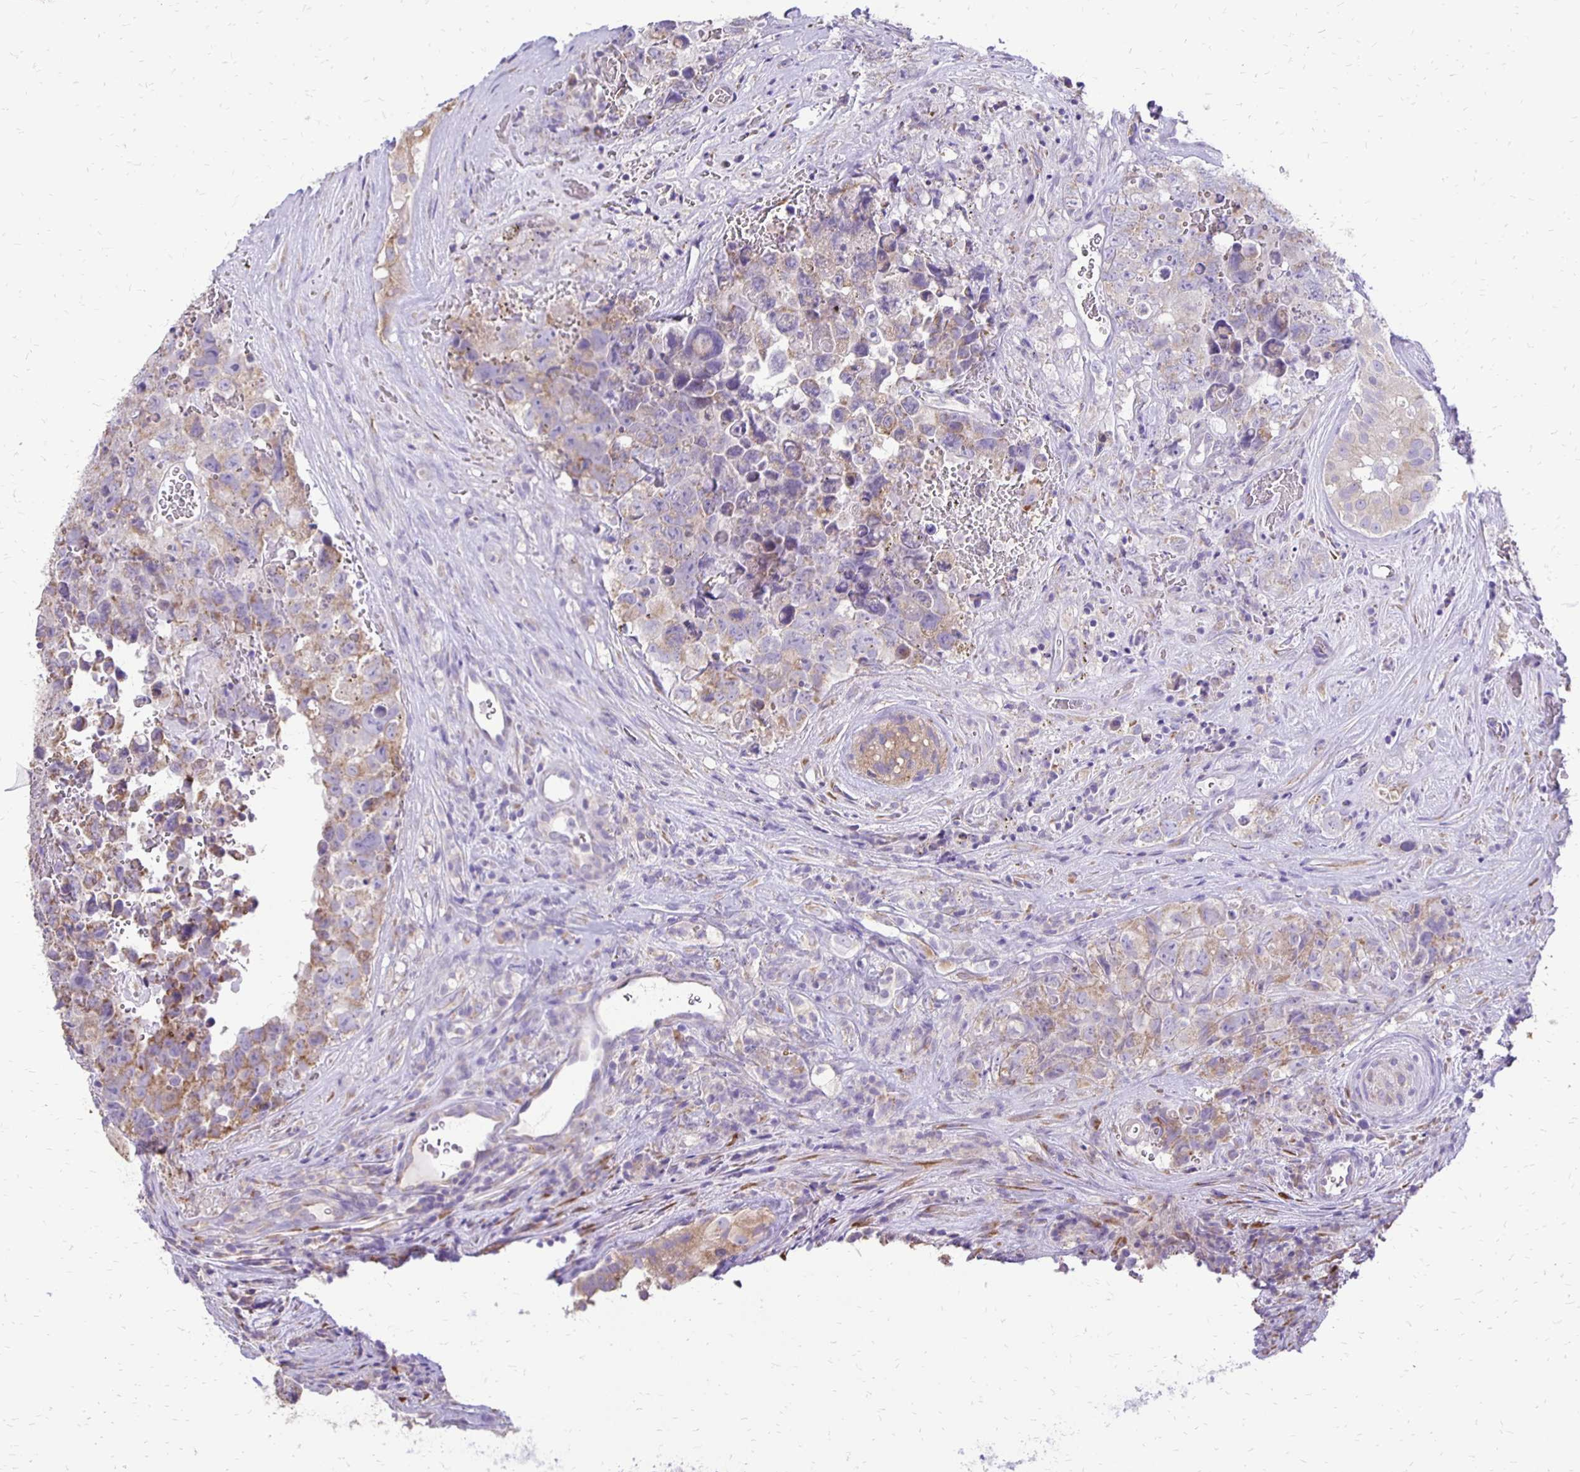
{"staining": {"intensity": "weak", "quantity": ">75%", "location": "cytoplasmic/membranous"}, "tissue": "testis cancer", "cell_type": "Tumor cells", "image_type": "cancer", "snomed": [{"axis": "morphology", "description": "Carcinoma, Embryonal, NOS"}, {"axis": "topography", "description": "Testis"}], "caption": "Human embryonal carcinoma (testis) stained with a protein marker exhibits weak staining in tumor cells.", "gene": "ANKRD45", "patient": {"sex": "male", "age": 18}}